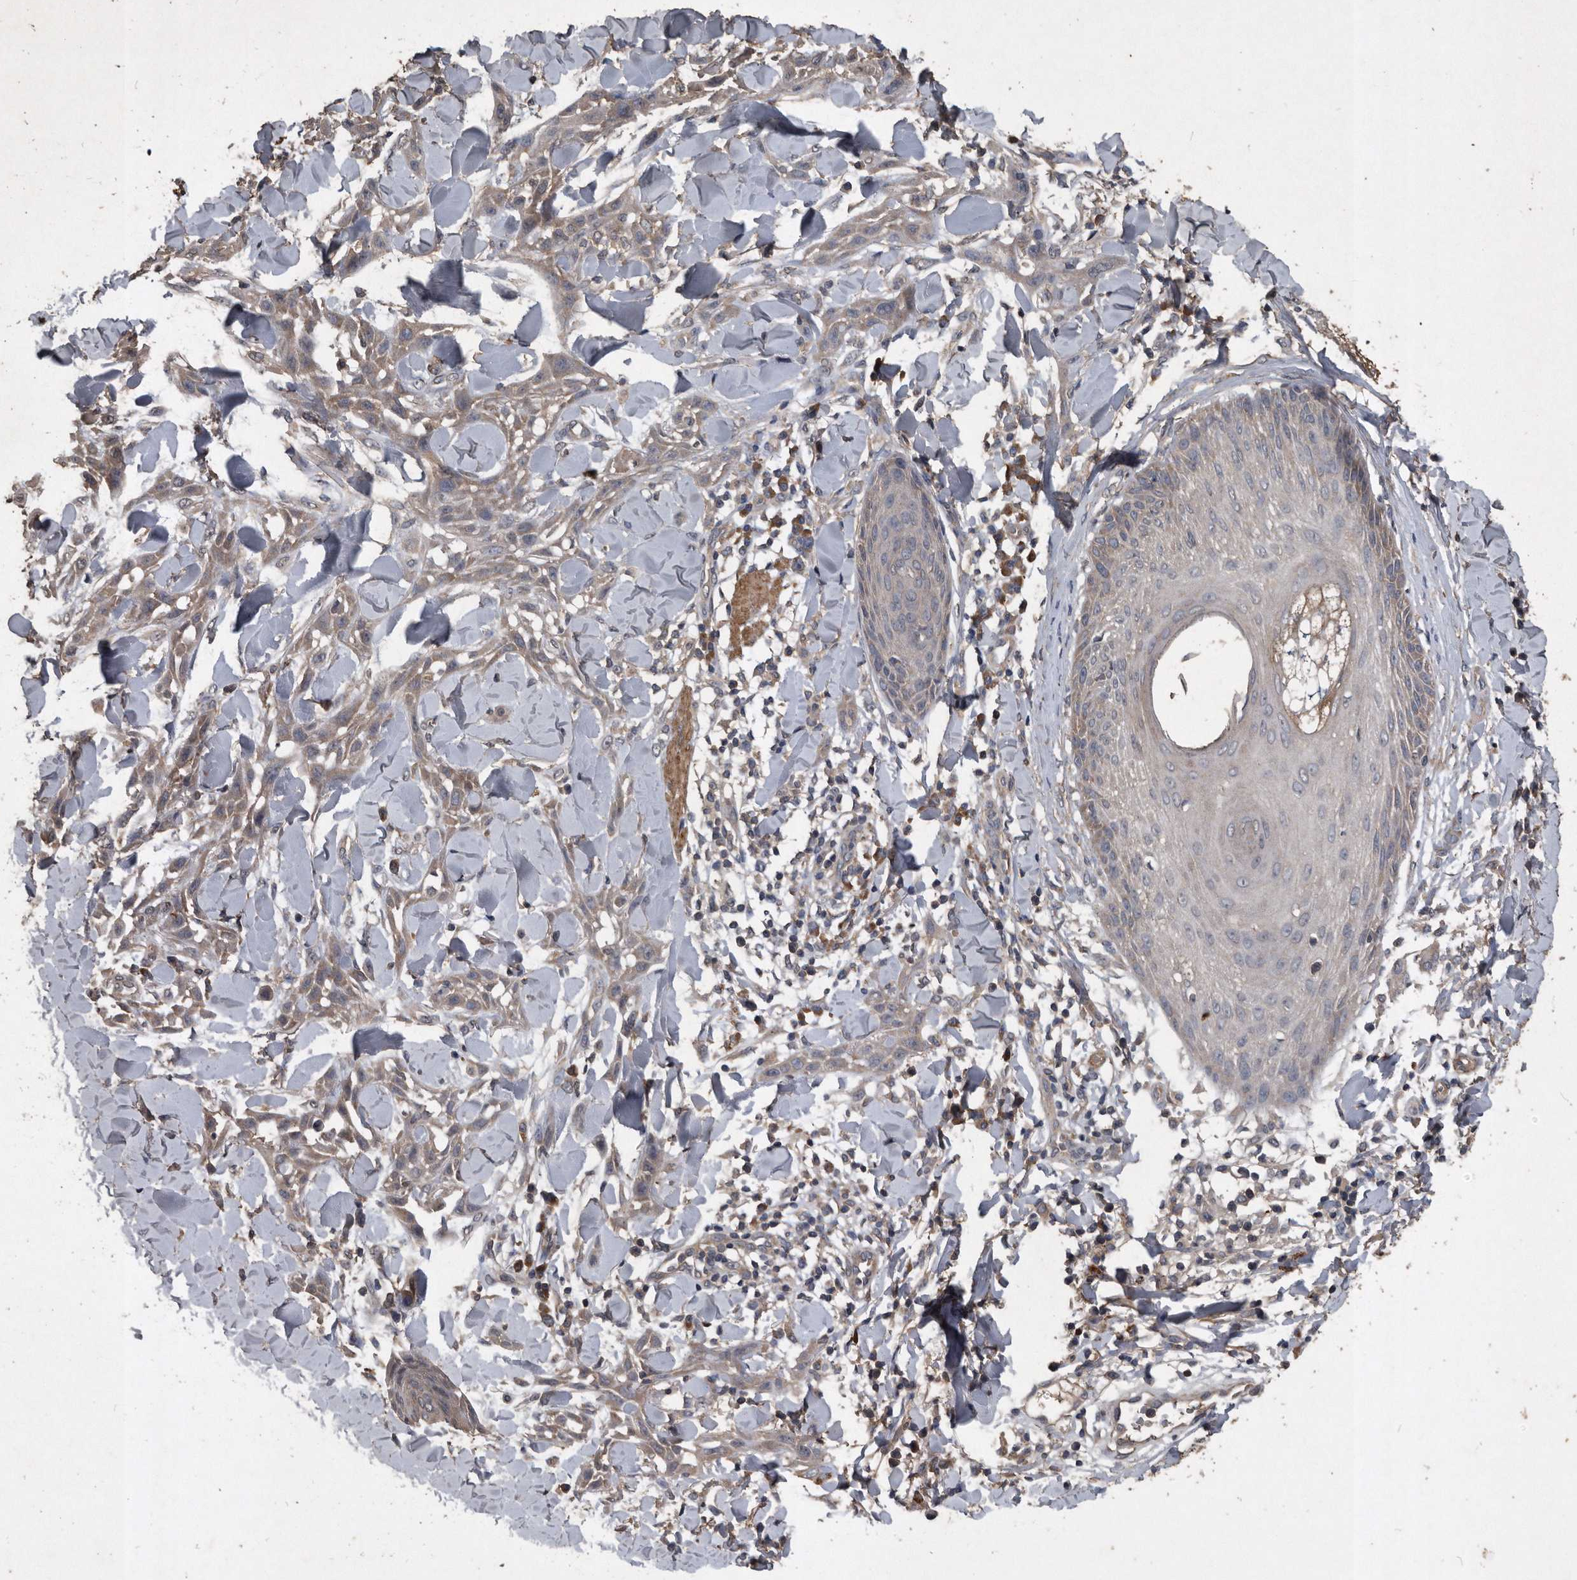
{"staining": {"intensity": "weak", "quantity": "<25%", "location": "cytoplasmic/membranous"}, "tissue": "skin cancer", "cell_type": "Tumor cells", "image_type": "cancer", "snomed": [{"axis": "morphology", "description": "Squamous cell carcinoma, NOS"}, {"axis": "topography", "description": "Skin"}], "caption": "The micrograph reveals no staining of tumor cells in skin squamous cell carcinoma.", "gene": "NRBP1", "patient": {"sex": "male", "age": 24}}